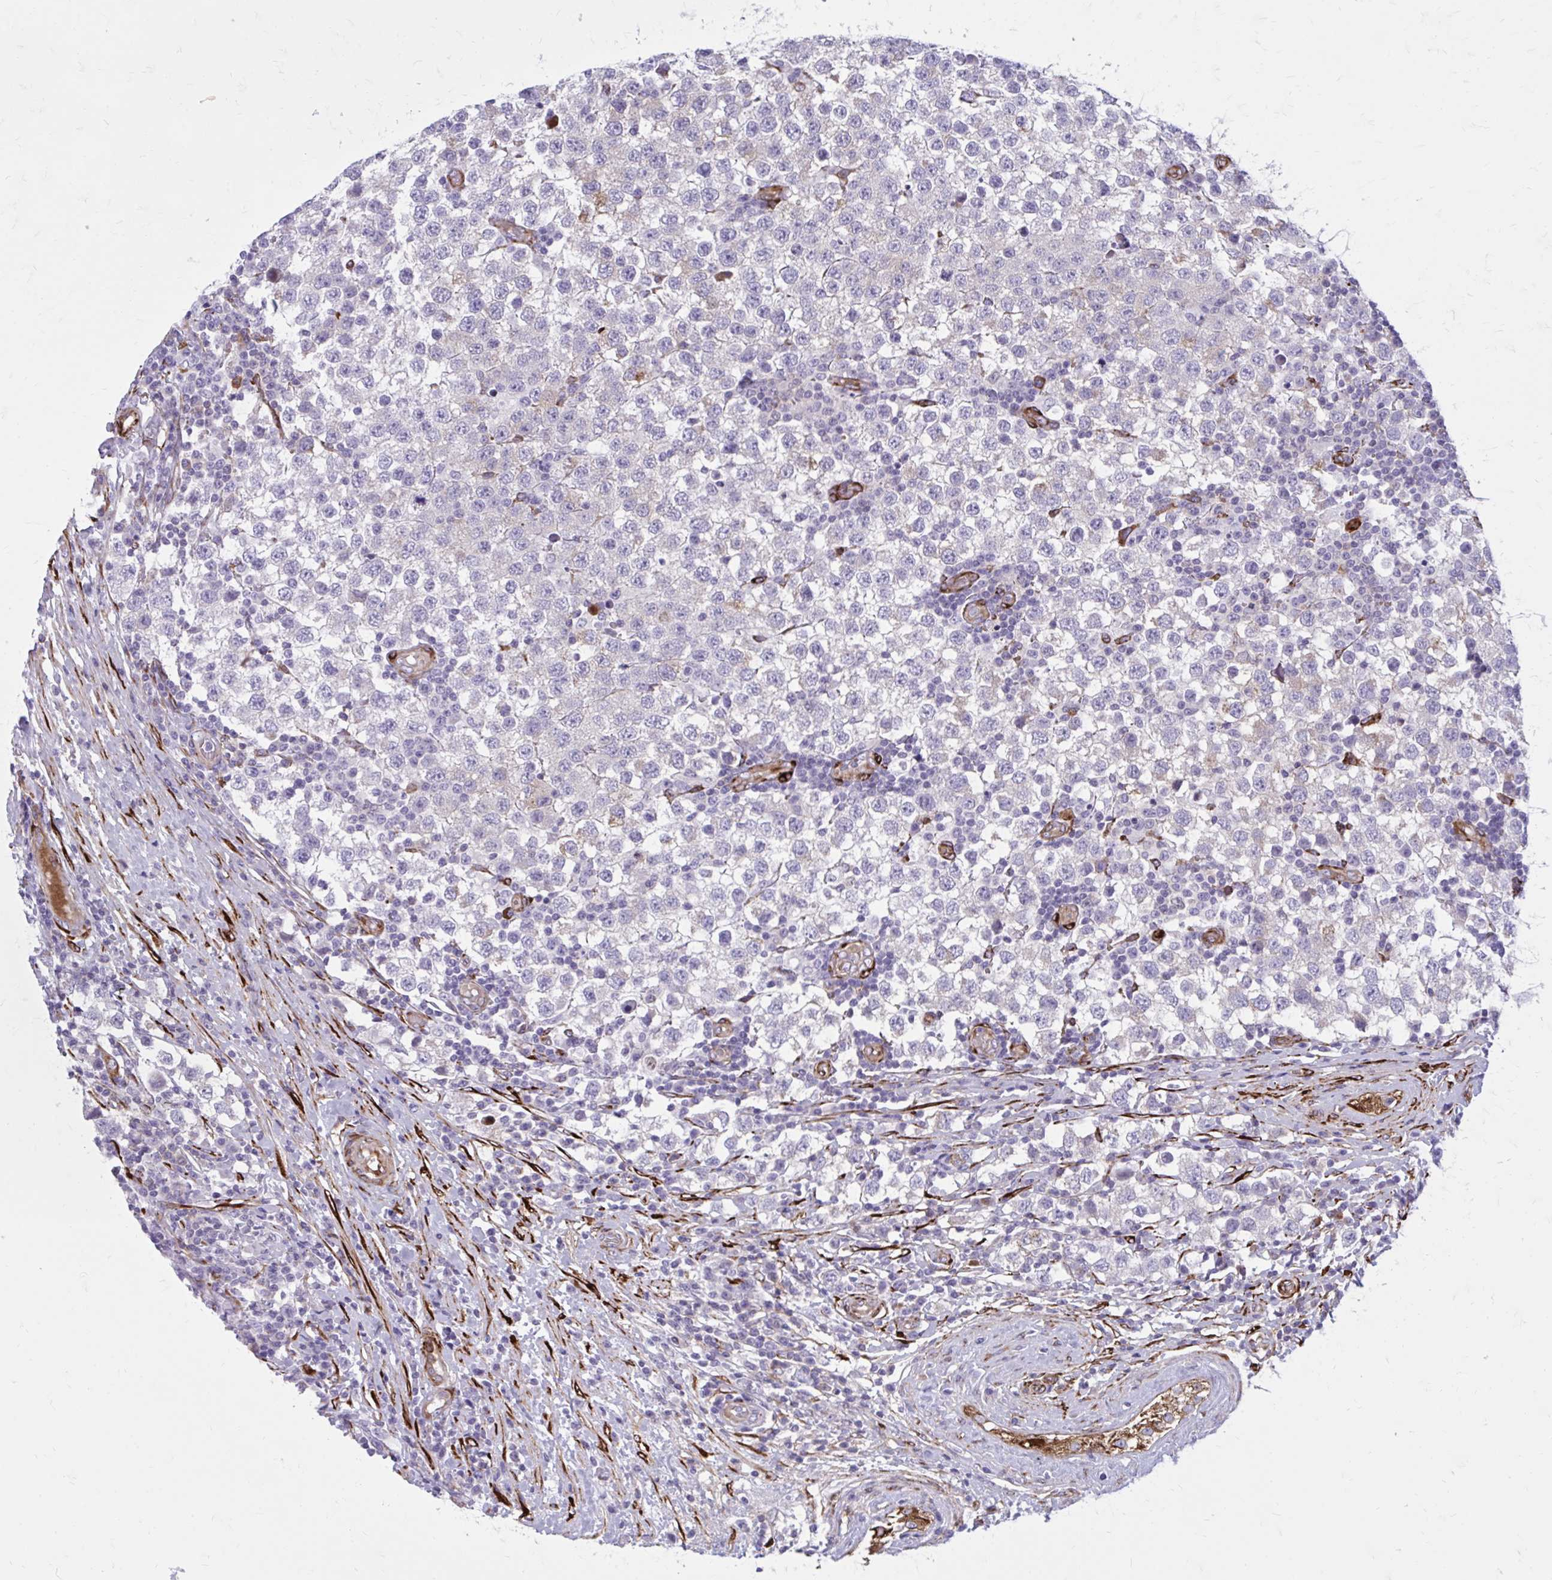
{"staining": {"intensity": "negative", "quantity": "none", "location": "none"}, "tissue": "testis cancer", "cell_type": "Tumor cells", "image_type": "cancer", "snomed": [{"axis": "morphology", "description": "Seminoma, NOS"}, {"axis": "topography", "description": "Testis"}], "caption": "Human testis seminoma stained for a protein using IHC reveals no expression in tumor cells.", "gene": "BEND5", "patient": {"sex": "male", "age": 34}}